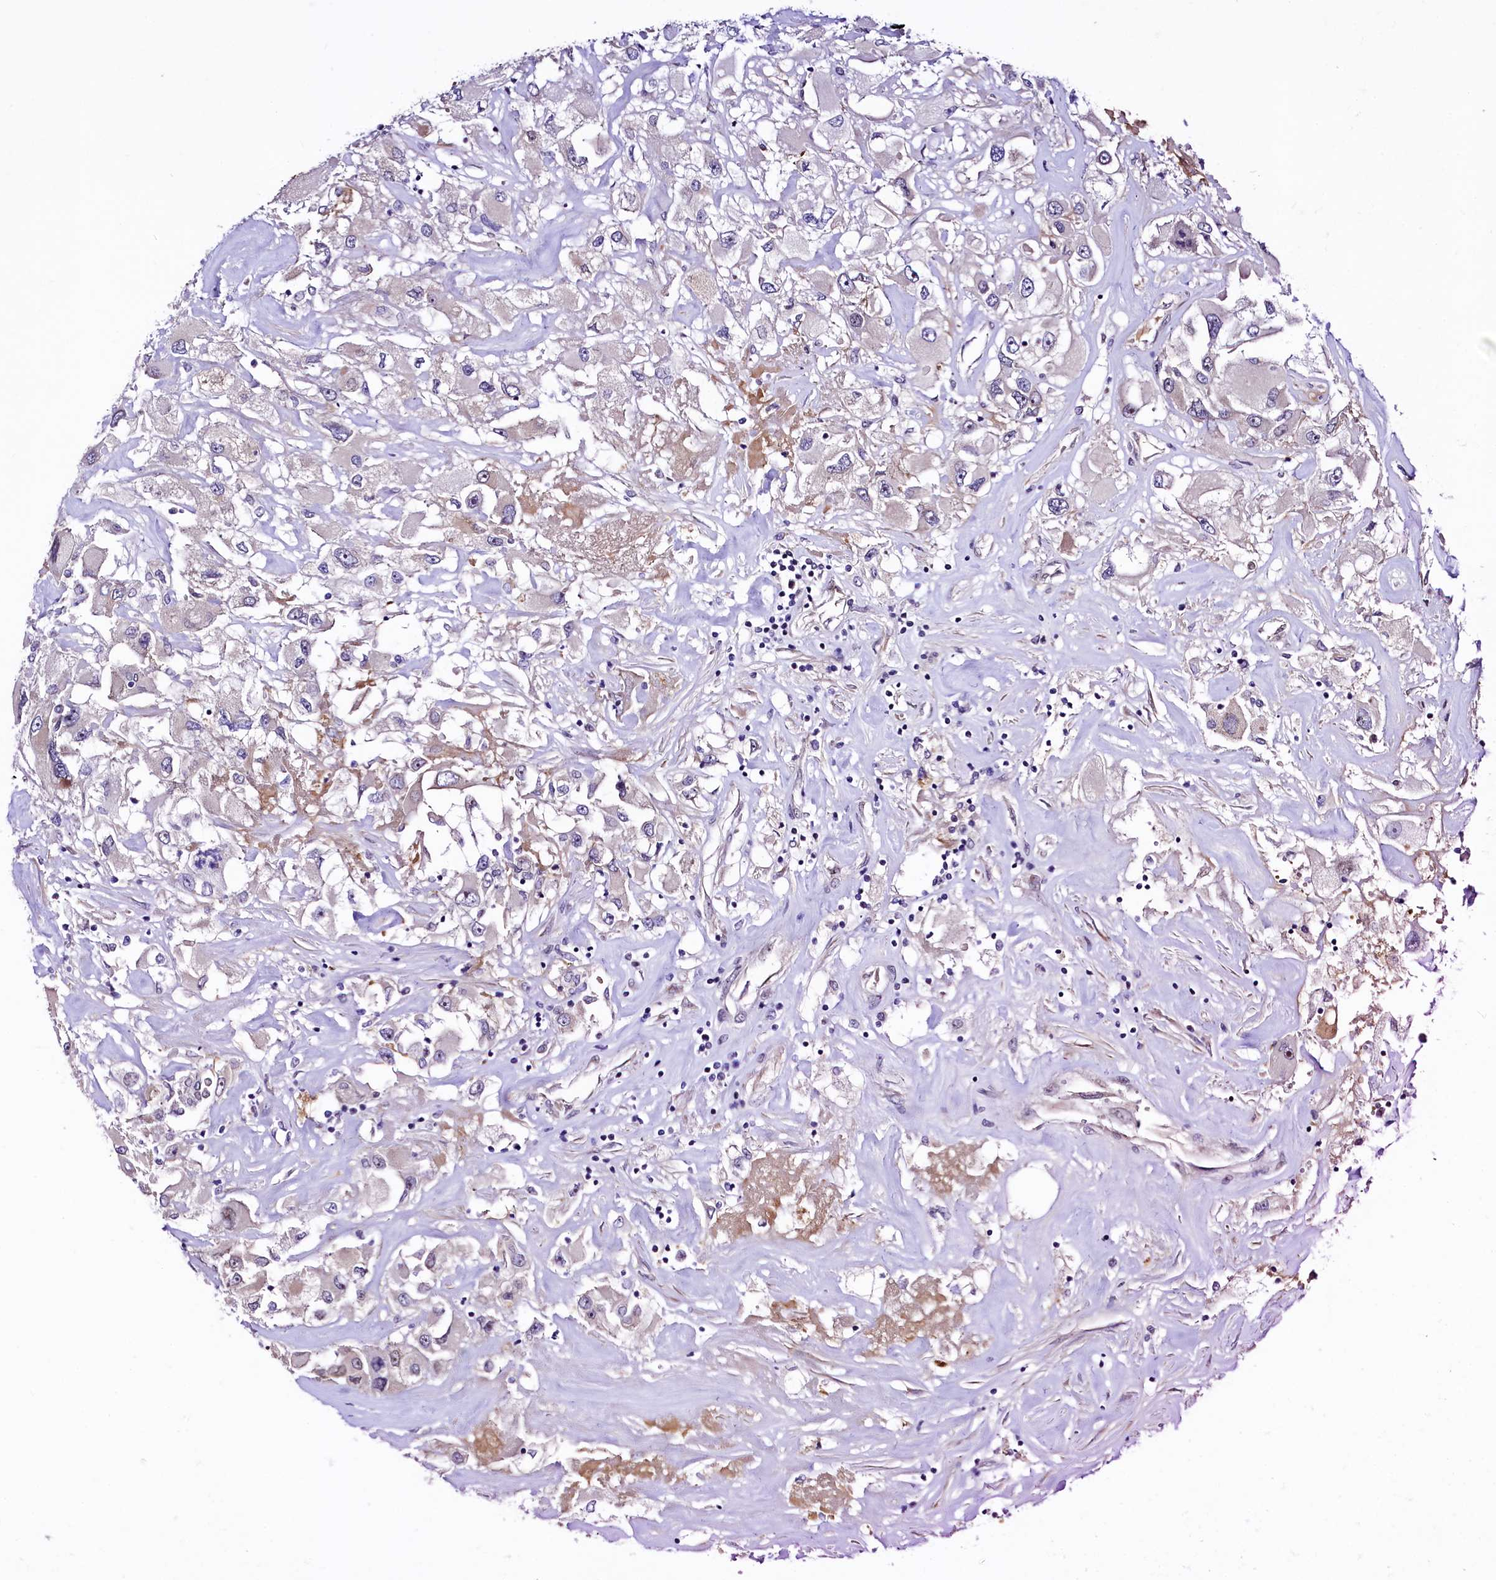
{"staining": {"intensity": "moderate", "quantity": "<25%", "location": "cytoplasmic/membranous"}, "tissue": "renal cancer", "cell_type": "Tumor cells", "image_type": "cancer", "snomed": [{"axis": "morphology", "description": "Adenocarcinoma, NOS"}, {"axis": "topography", "description": "Kidney"}], "caption": "Immunohistochemical staining of renal cancer (adenocarcinoma) demonstrates low levels of moderate cytoplasmic/membranous staining in approximately <25% of tumor cells.", "gene": "LEUTX", "patient": {"sex": "female", "age": 52}}